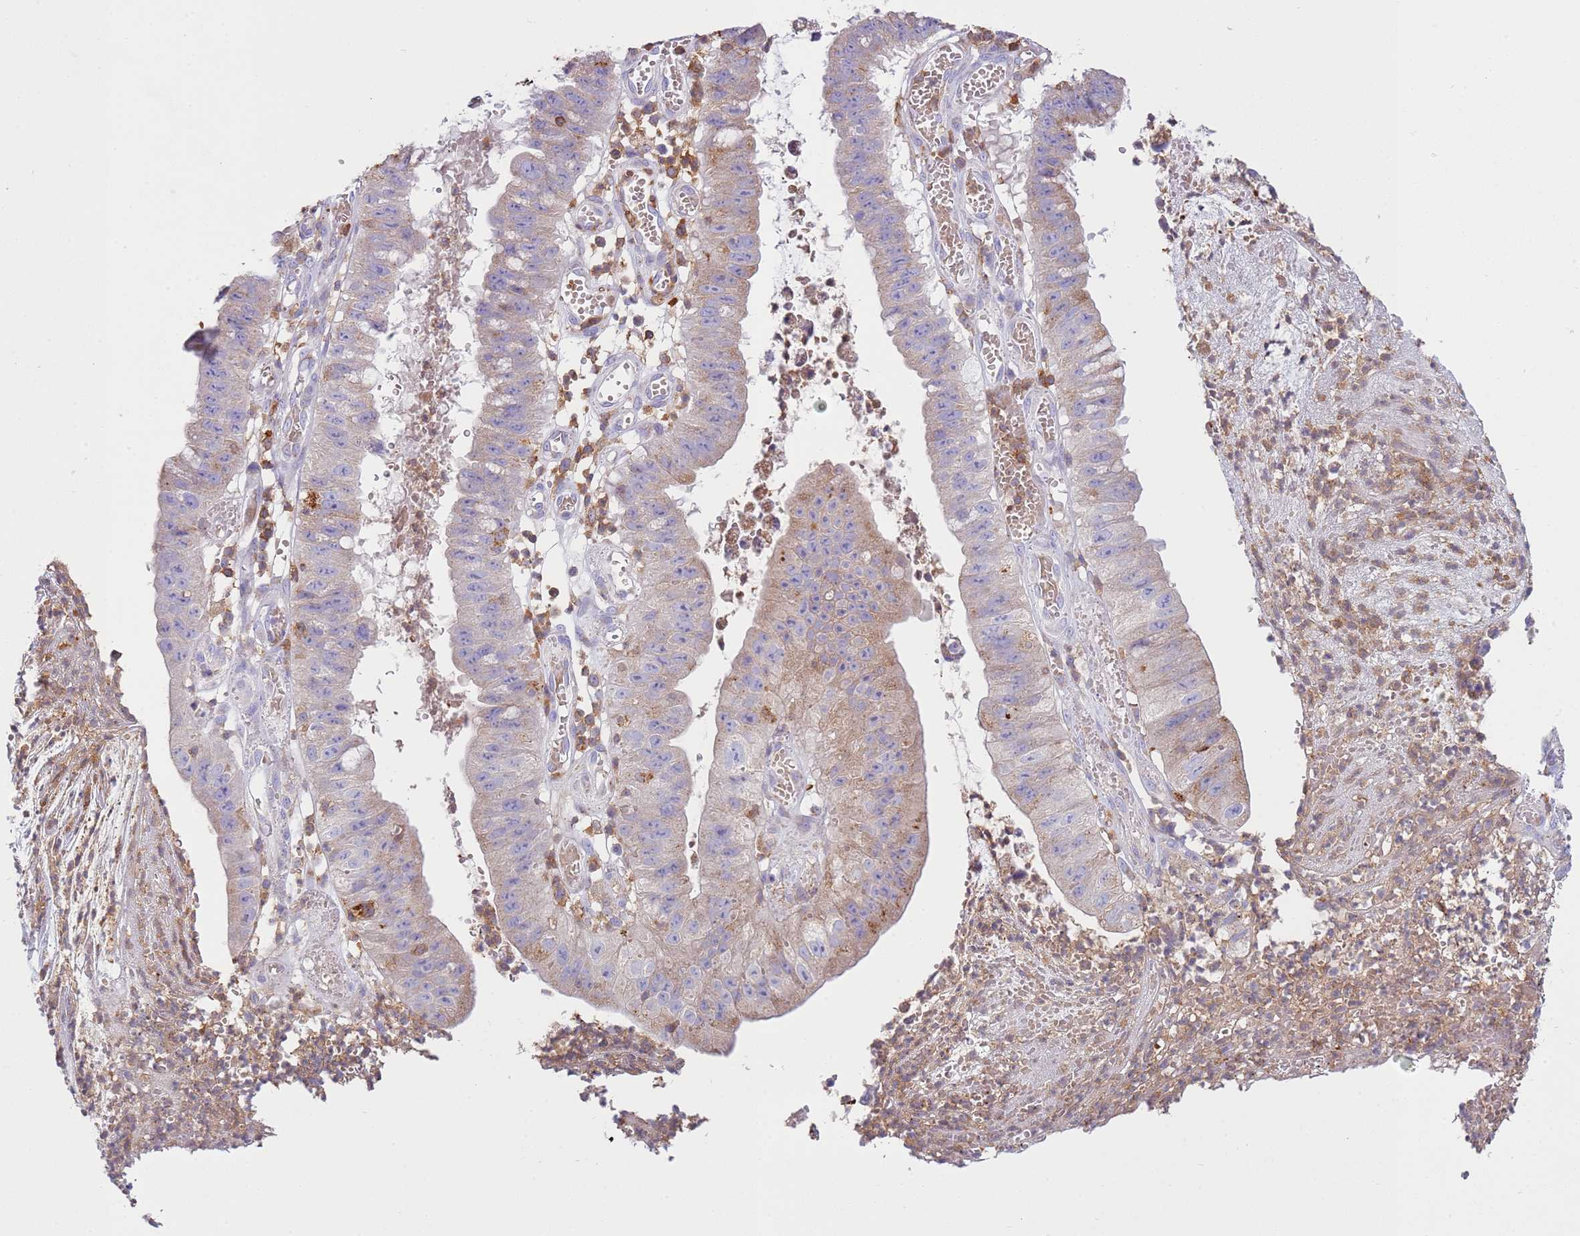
{"staining": {"intensity": "moderate", "quantity": ">75%", "location": "cytoplasmic/membranous"}, "tissue": "stomach cancer", "cell_type": "Tumor cells", "image_type": "cancer", "snomed": [{"axis": "morphology", "description": "Adenocarcinoma, NOS"}, {"axis": "topography", "description": "Stomach"}], "caption": "An image of human adenocarcinoma (stomach) stained for a protein shows moderate cytoplasmic/membranous brown staining in tumor cells.", "gene": "TTPAL", "patient": {"sex": "male", "age": 59}}